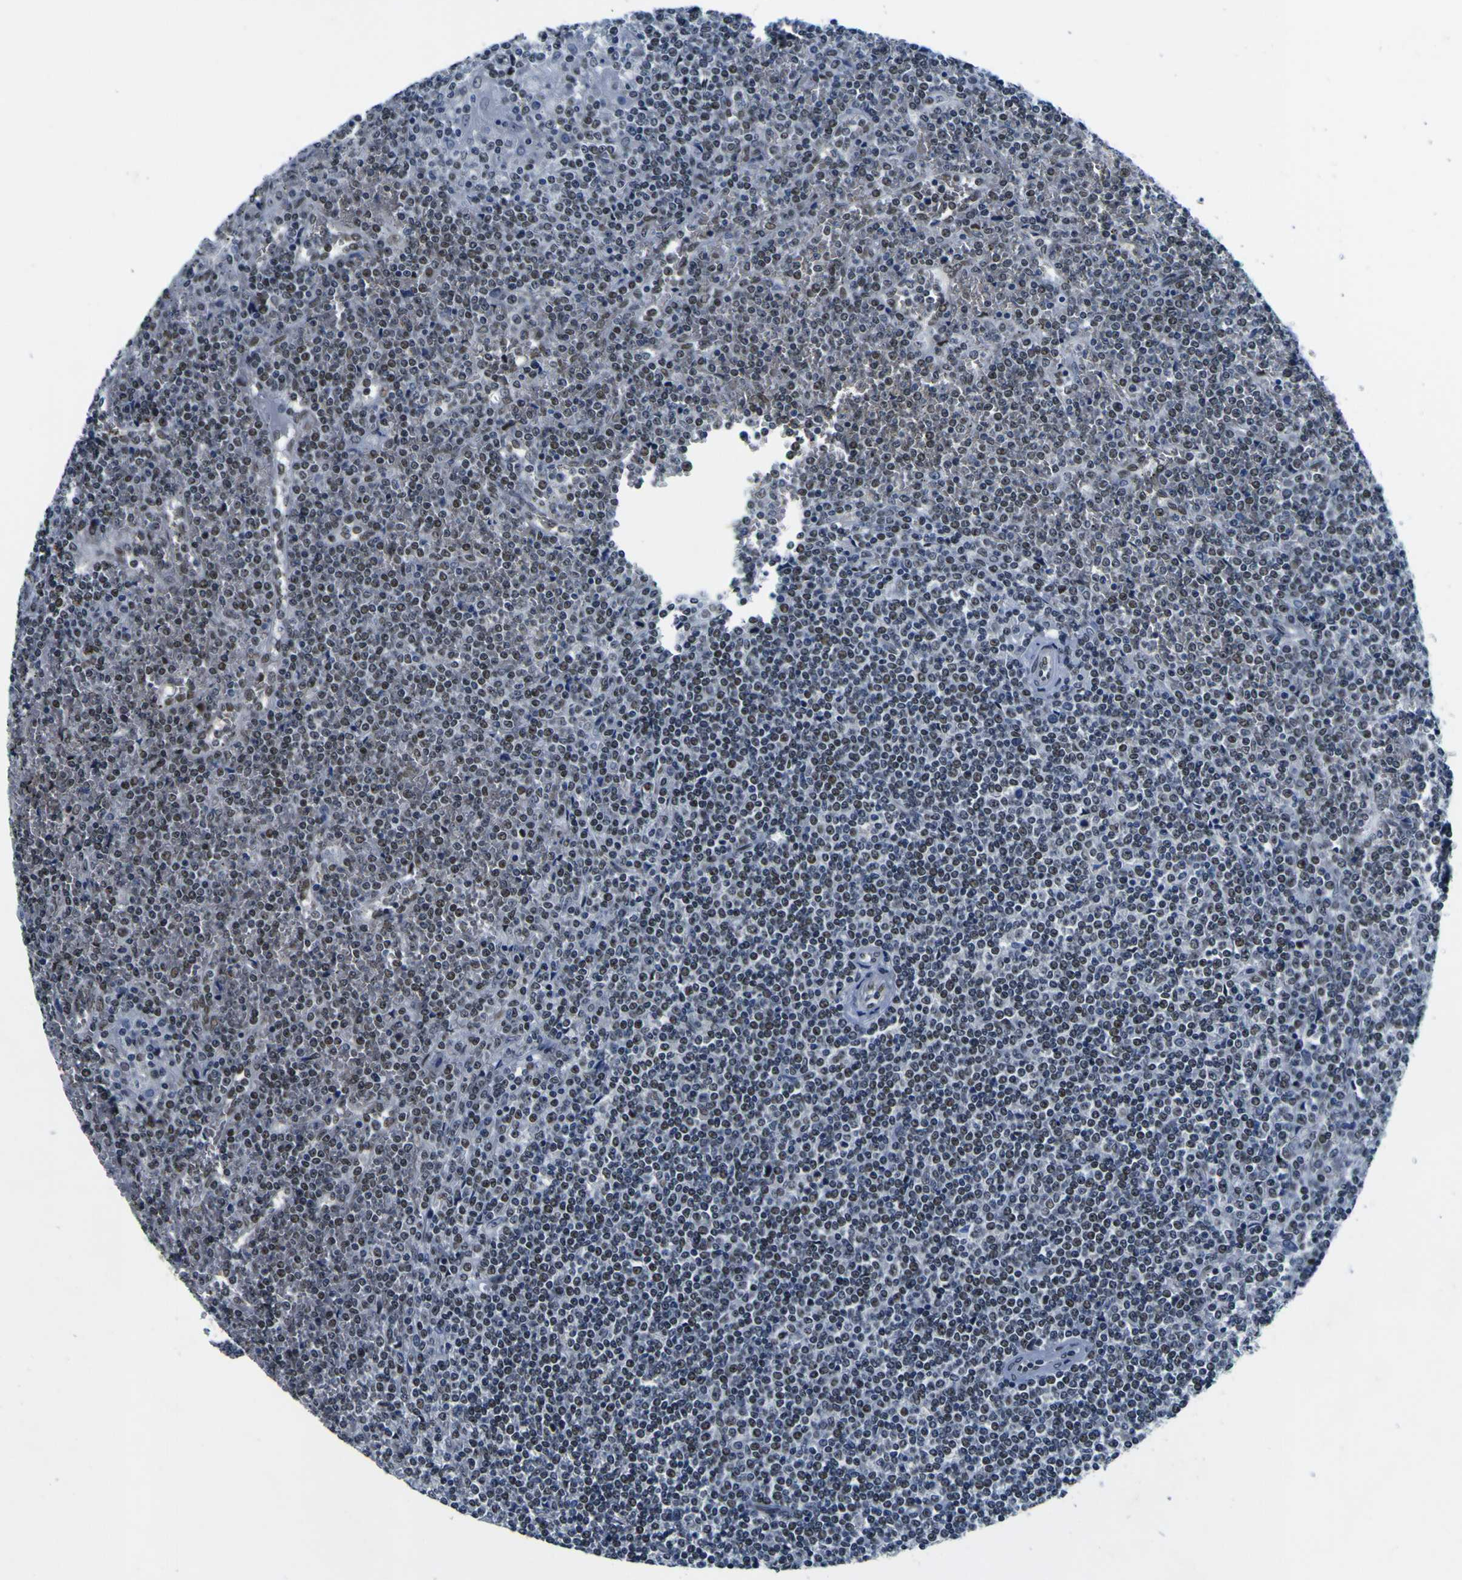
{"staining": {"intensity": "negative", "quantity": "none", "location": "none"}, "tissue": "lymphoma", "cell_type": "Tumor cells", "image_type": "cancer", "snomed": [{"axis": "morphology", "description": "Malignant lymphoma, non-Hodgkin's type, Low grade"}, {"axis": "topography", "description": "Spleen"}], "caption": "Image shows no protein expression in tumor cells of malignant lymphoma, non-Hodgkin's type (low-grade) tissue. (DAB (3,3'-diaminobenzidine) immunohistochemistry, high magnification).", "gene": "CUL4B", "patient": {"sex": "female", "age": 19}}